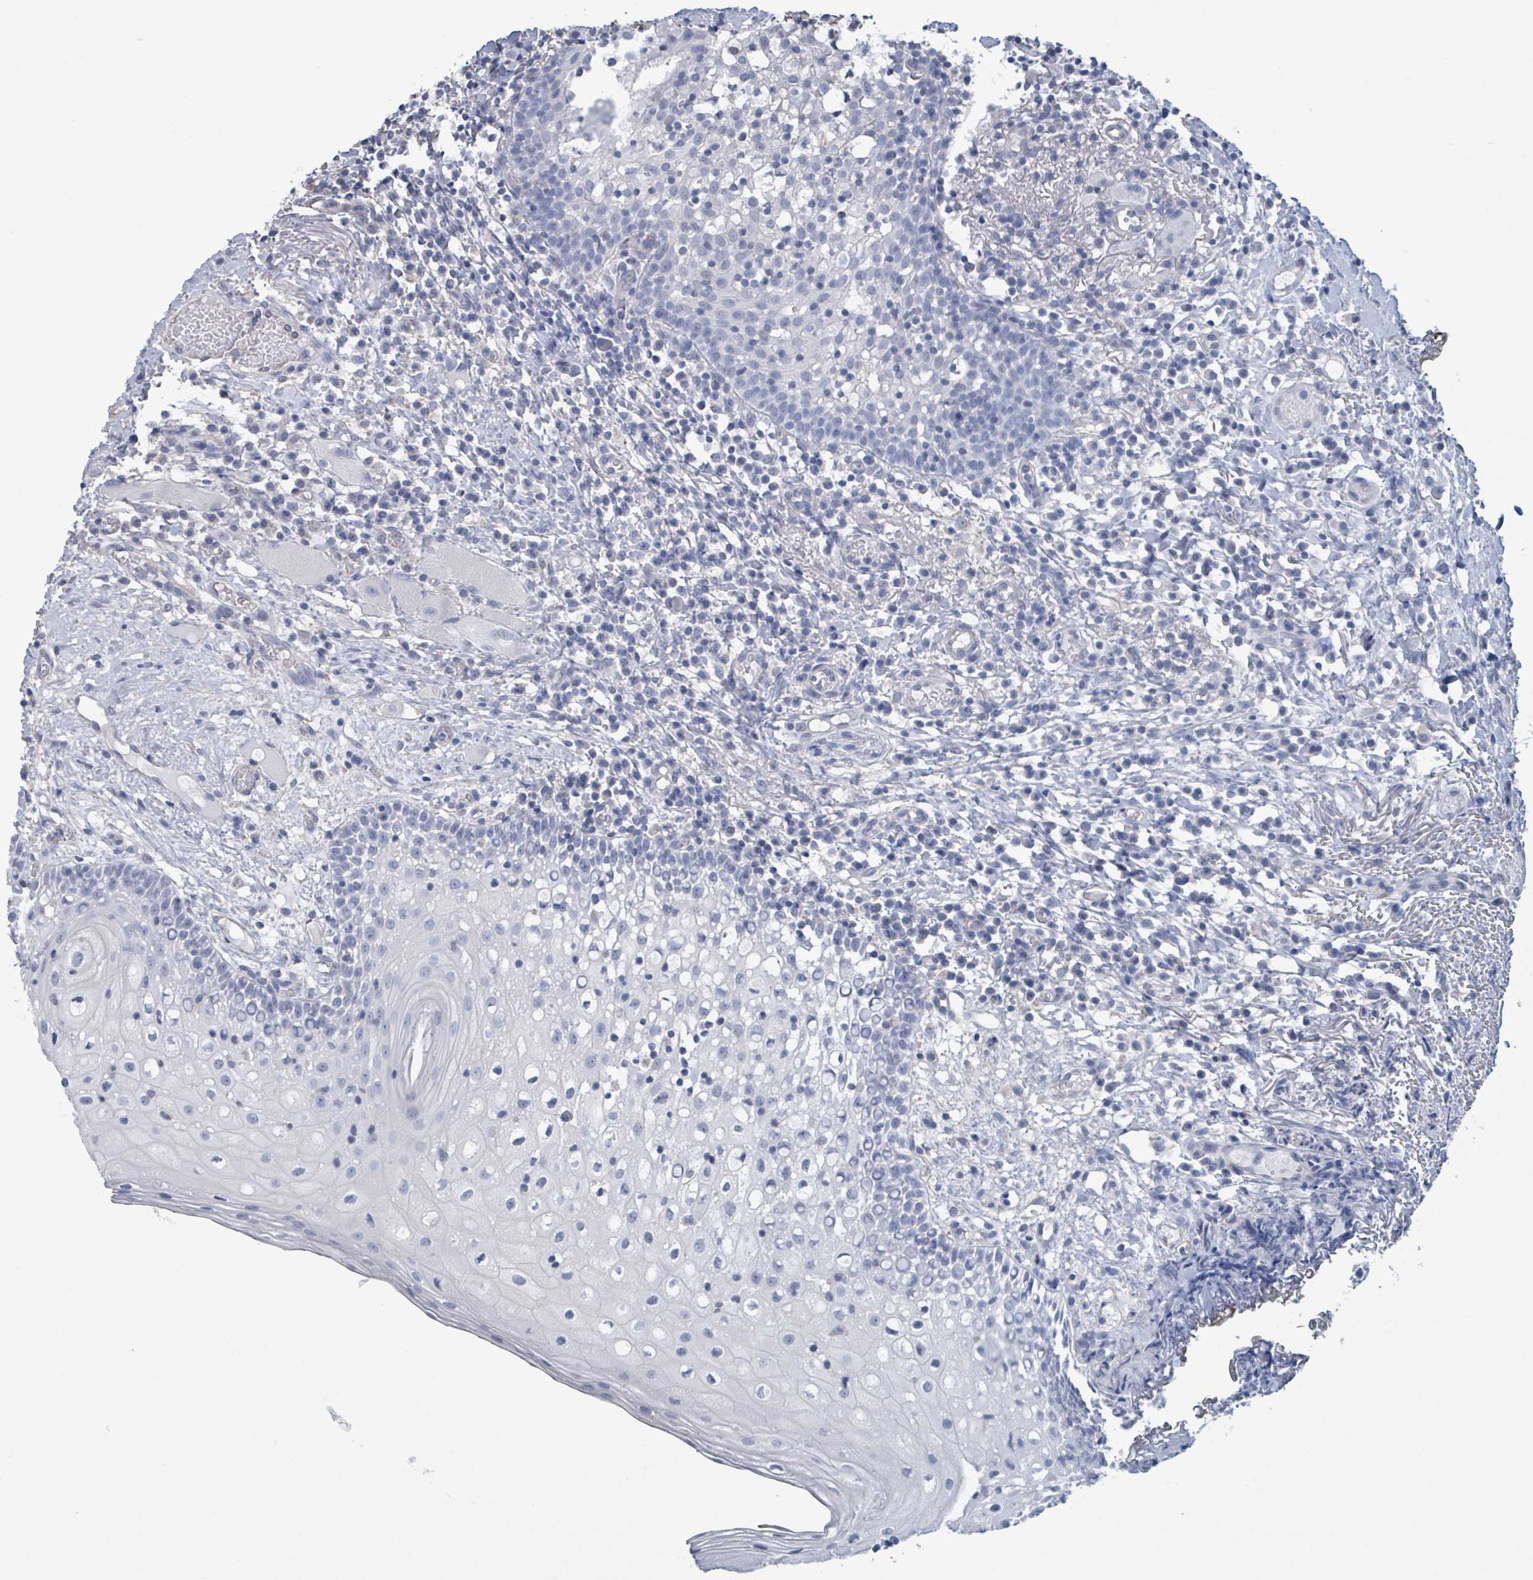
{"staining": {"intensity": "negative", "quantity": "none", "location": "none"}, "tissue": "oral mucosa", "cell_type": "Squamous epithelial cells", "image_type": "normal", "snomed": [{"axis": "morphology", "description": "Normal tissue, NOS"}, {"axis": "topography", "description": "Oral tissue"}], "caption": "IHC histopathology image of normal human oral mucosa stained for a protein (brown), which reveals no expression in squamous epithelial cells.", "gene": "CT45A10", "patient": {"sex": "male", "age": 60}}